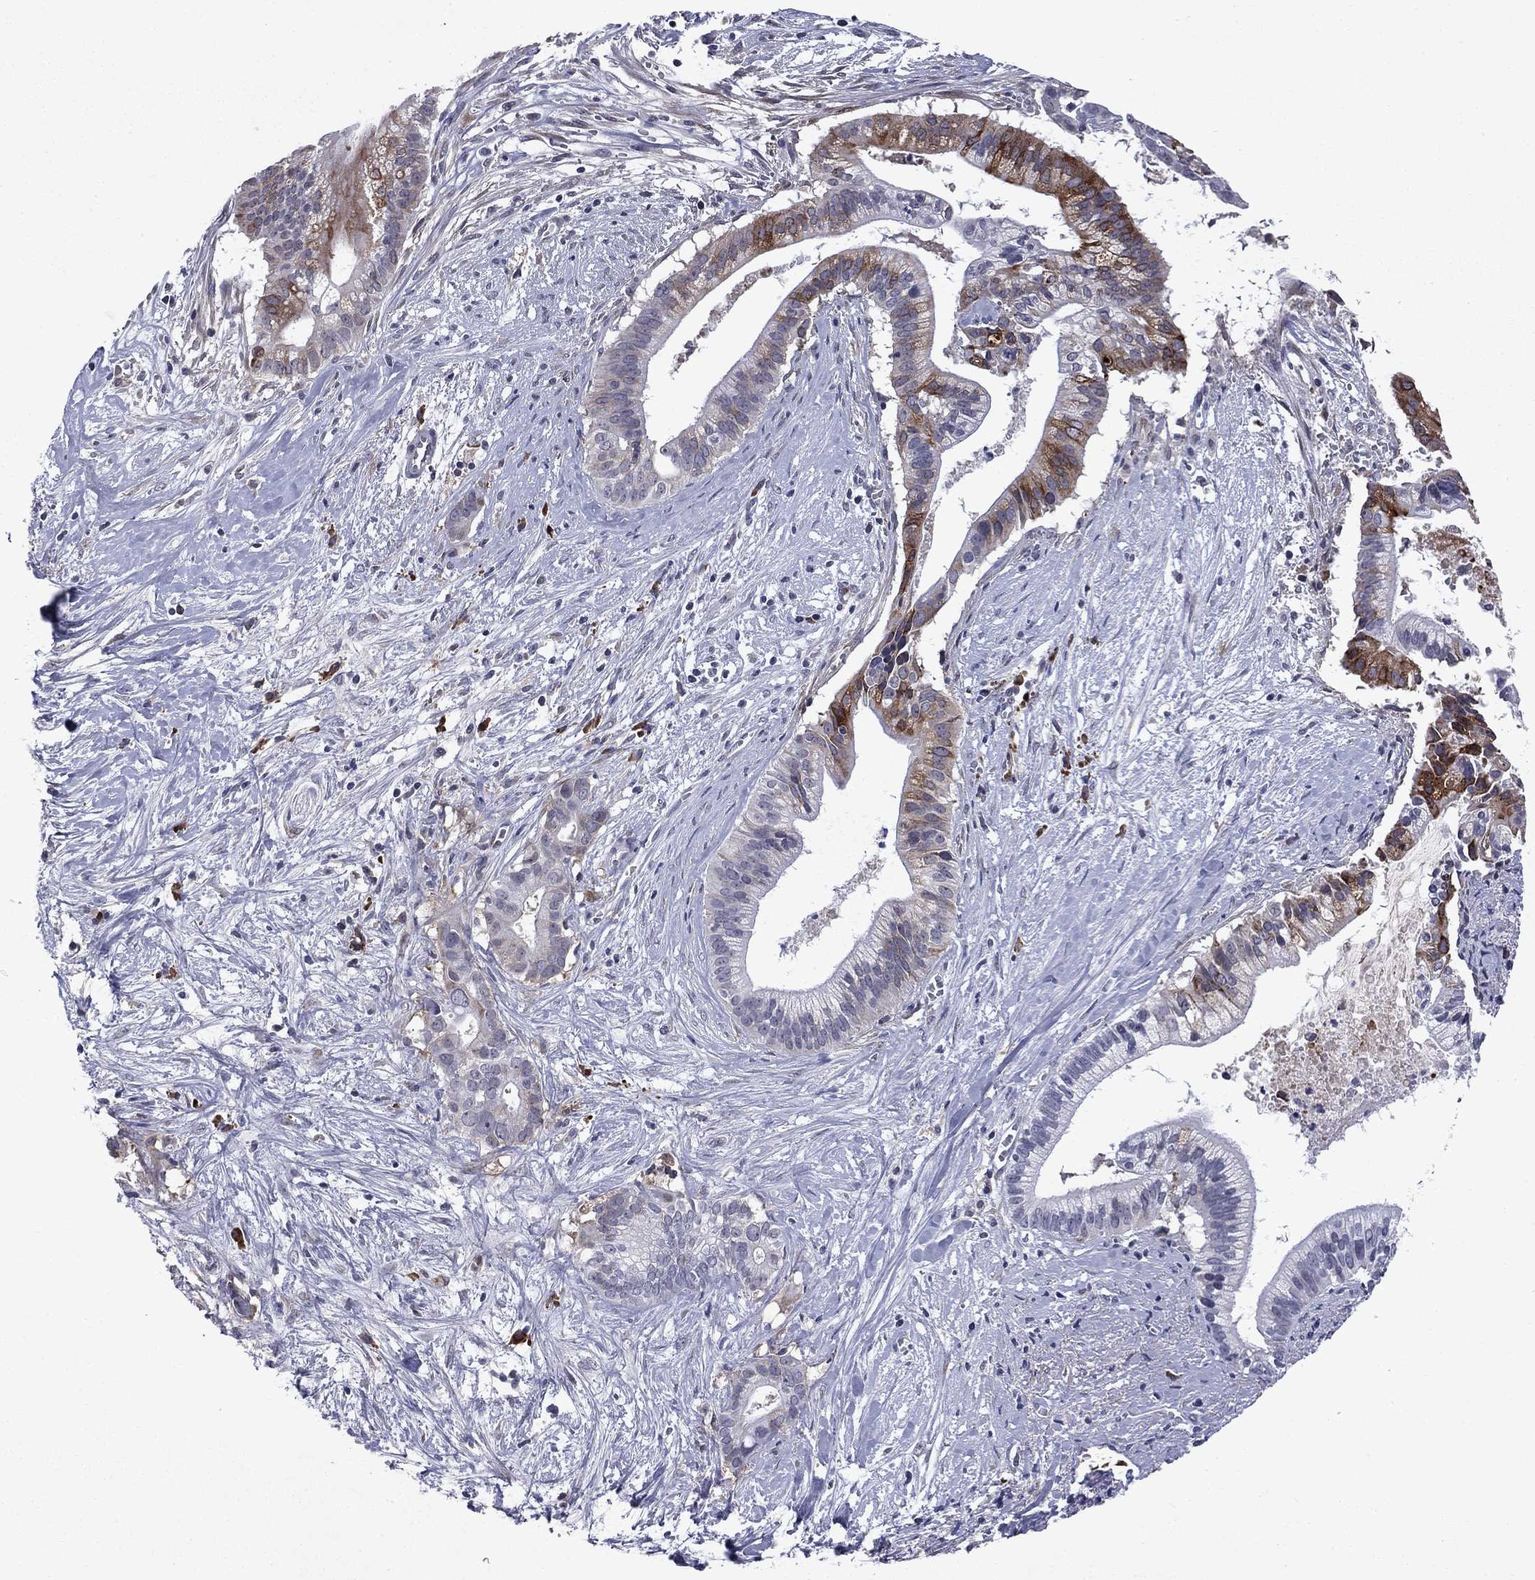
{"staining": {"intensity": "strong", "quantity": "<25%", "location": "cytoplasmic/membranous"}, "tissue": "pancreatic cancer", "cell_type": "Tumor cells", "image_type": "cancer", "snomed": [{"axis": "morphology", "description": "Adenocarcinoma, NOS"}, {"axis": "topography", "description": "Pancreas"}], "caption": "This is an image of immunohistochemistry staining of adenocarcinoma (pancreatic), which shows strong staining in the cytoplasmic/membranous of tumor cells.", "gene": "ECM1", "patient": {"sex": "male", "age": 61}}